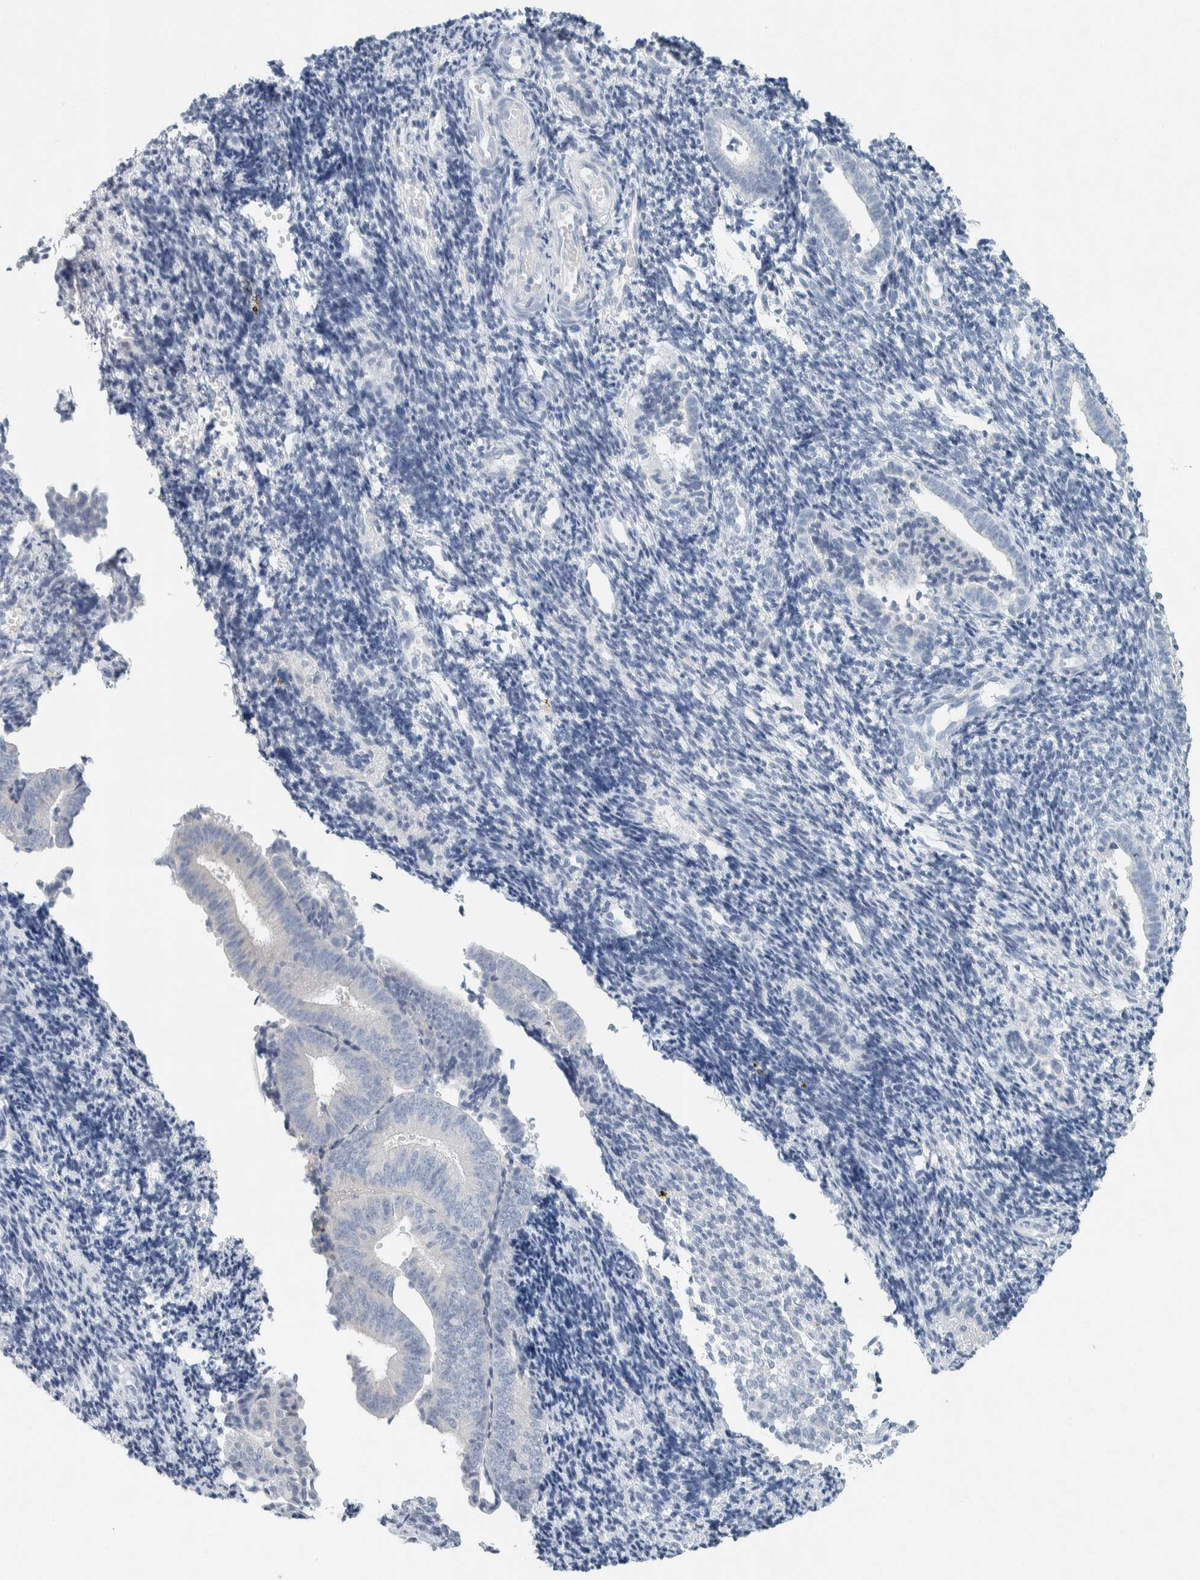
{"staining": {"intensity": "negative", "quantity": "none", "location": "none"}, "tissue": "endometrium", "cell_type": "Cells in endometrial stroma", "image_type": "normal", "snomed": [{"axis": "morphology", "description": "Normal tissue, NOS"}, {"axis": "topography", "description": "Uterus"}, {"axis": "topography", "description": "Endometrium"}], "caption": "This is an immunohistochemistry (IHC) photomicrograph of unremarkable human endometrium. There is no expression in cells in endometrial stroma.", "gene": "ALOX12B", "patient": {"sex": "female", "age": 33}}